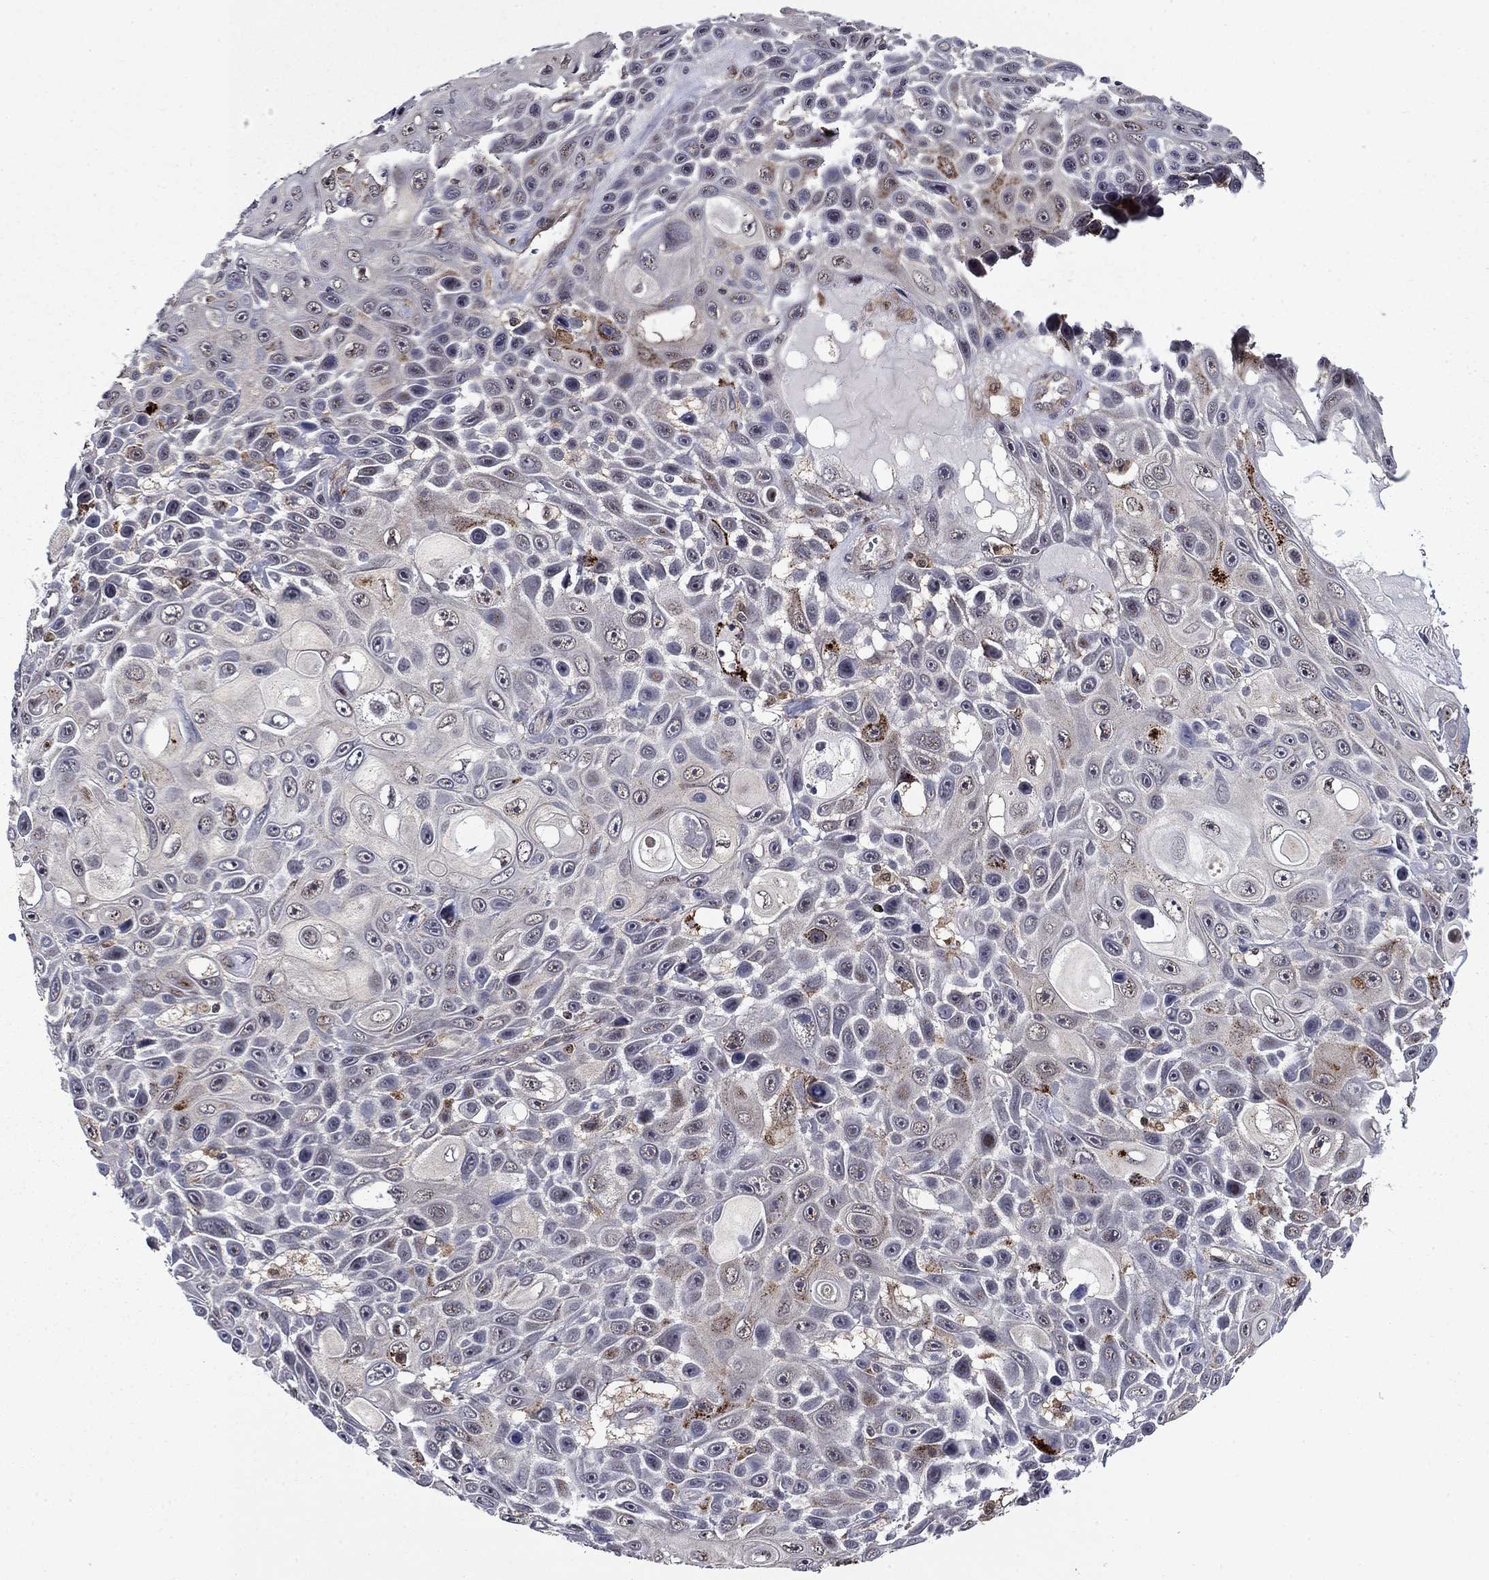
{"staining": {"intensity": "negative", "quantity": "none", "location": "none"}, "tissue": "skin cancer", "cell_type": "Tumor cells", "image_type": "cancer", "snomed": [{"axis": "morphology", "description": "Squamous cell carcinoma, NOS"}, {"axis": "topography", "description": "Skin"}], "caption": "A high-resolution micrograph shows immunohistochemistry (IHC) staining of skin cancer (squamous cell carcinoma), which displays no significant staining in tumor cells.", "gene": "TPMT", "patient": {"sex": "male", "age": 82}}